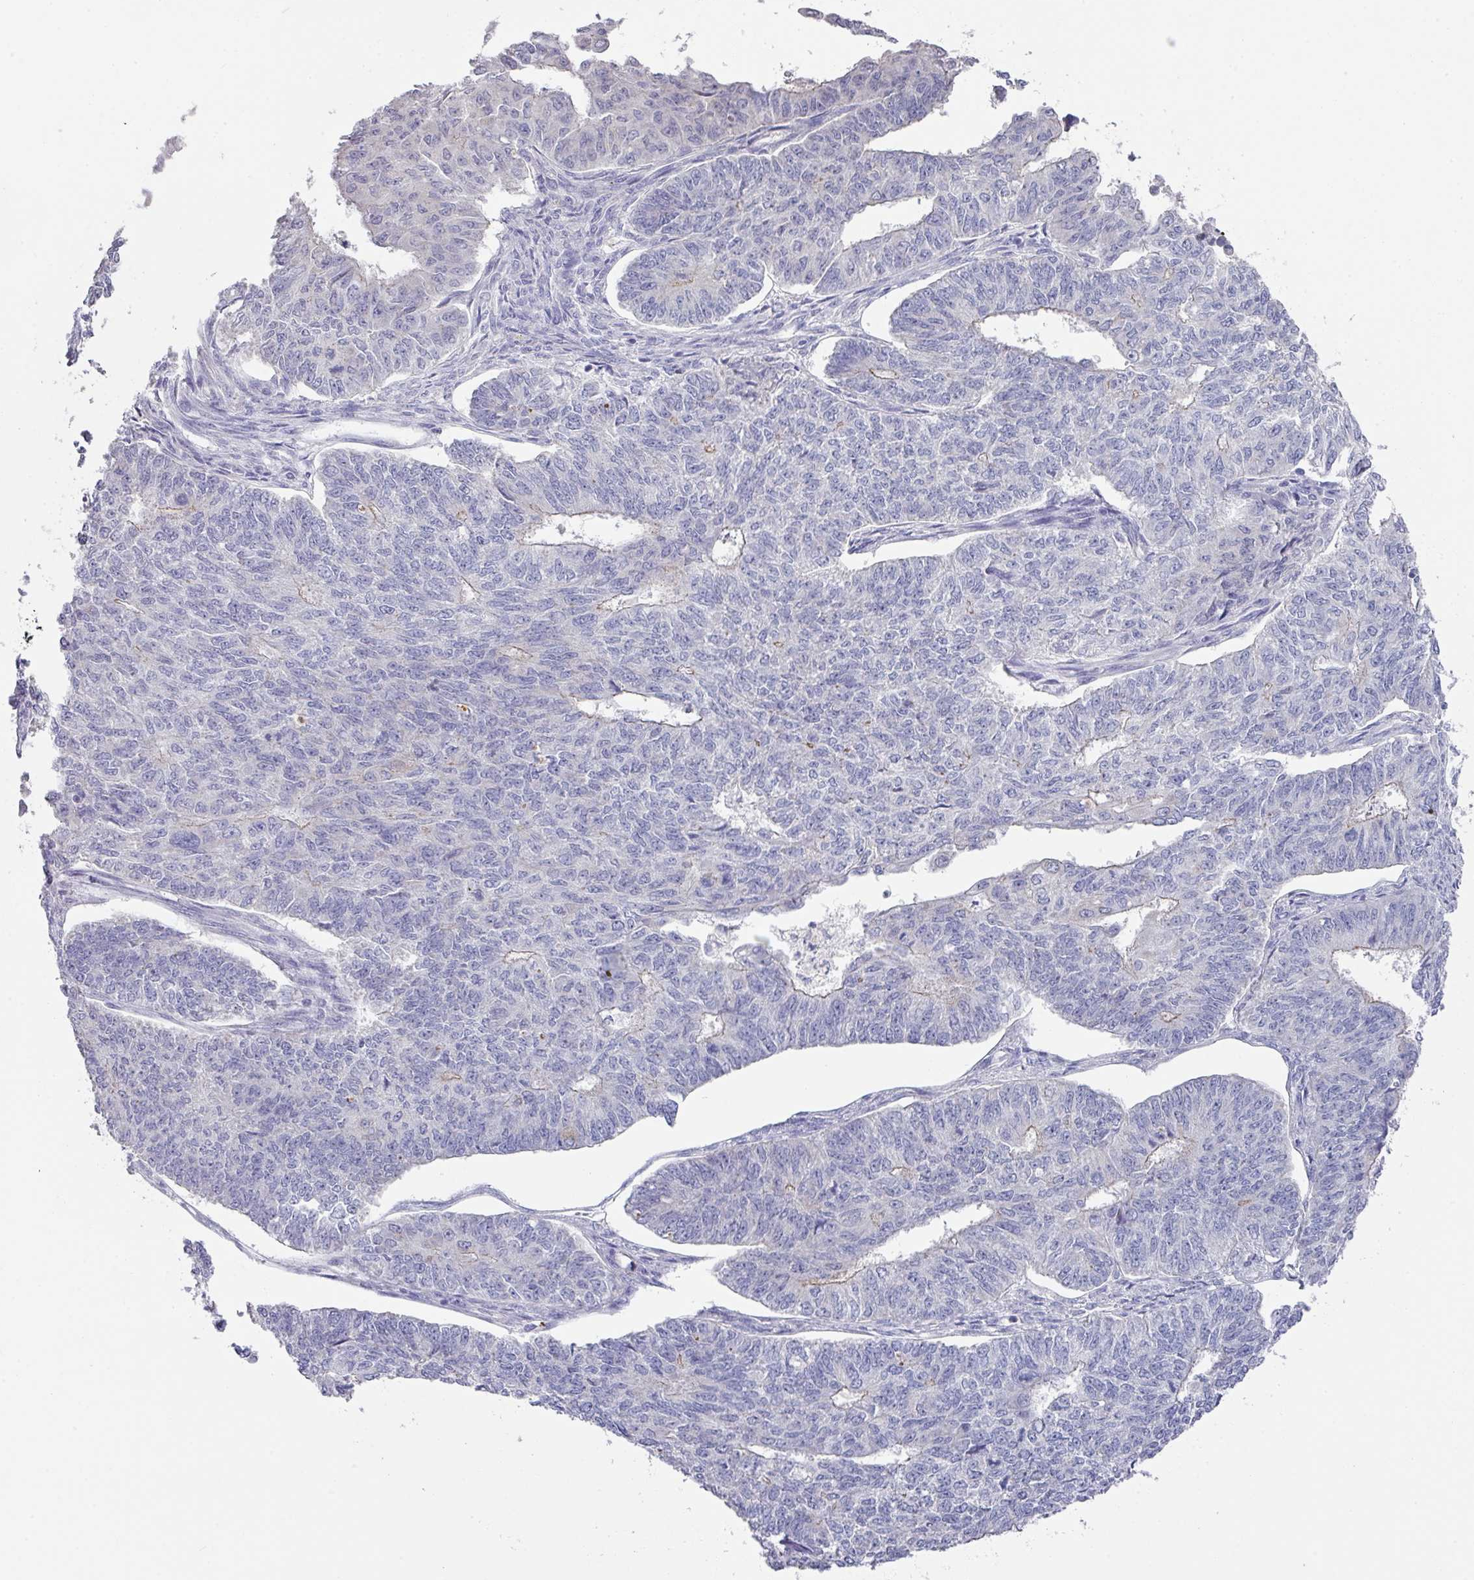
{"staining": {"intensity": "negative", "quantity": "none", "location": "none"}, "tissue": "endometrial cancer", "cell_type": "Tumor cells", "image_type": "cancer", "snomed": [{"axis": "morphology", "description": "Adenocarcinoma, NOS"}, {"axis": "topography", "description": "Endometrium"}], "caption": "A micrograph of endometrial cancer stained for a protein demonstrates no brown staining in tumor cells.", "gene": "DCAF12L2", "patient": {"sex": "female", "age": 32}}